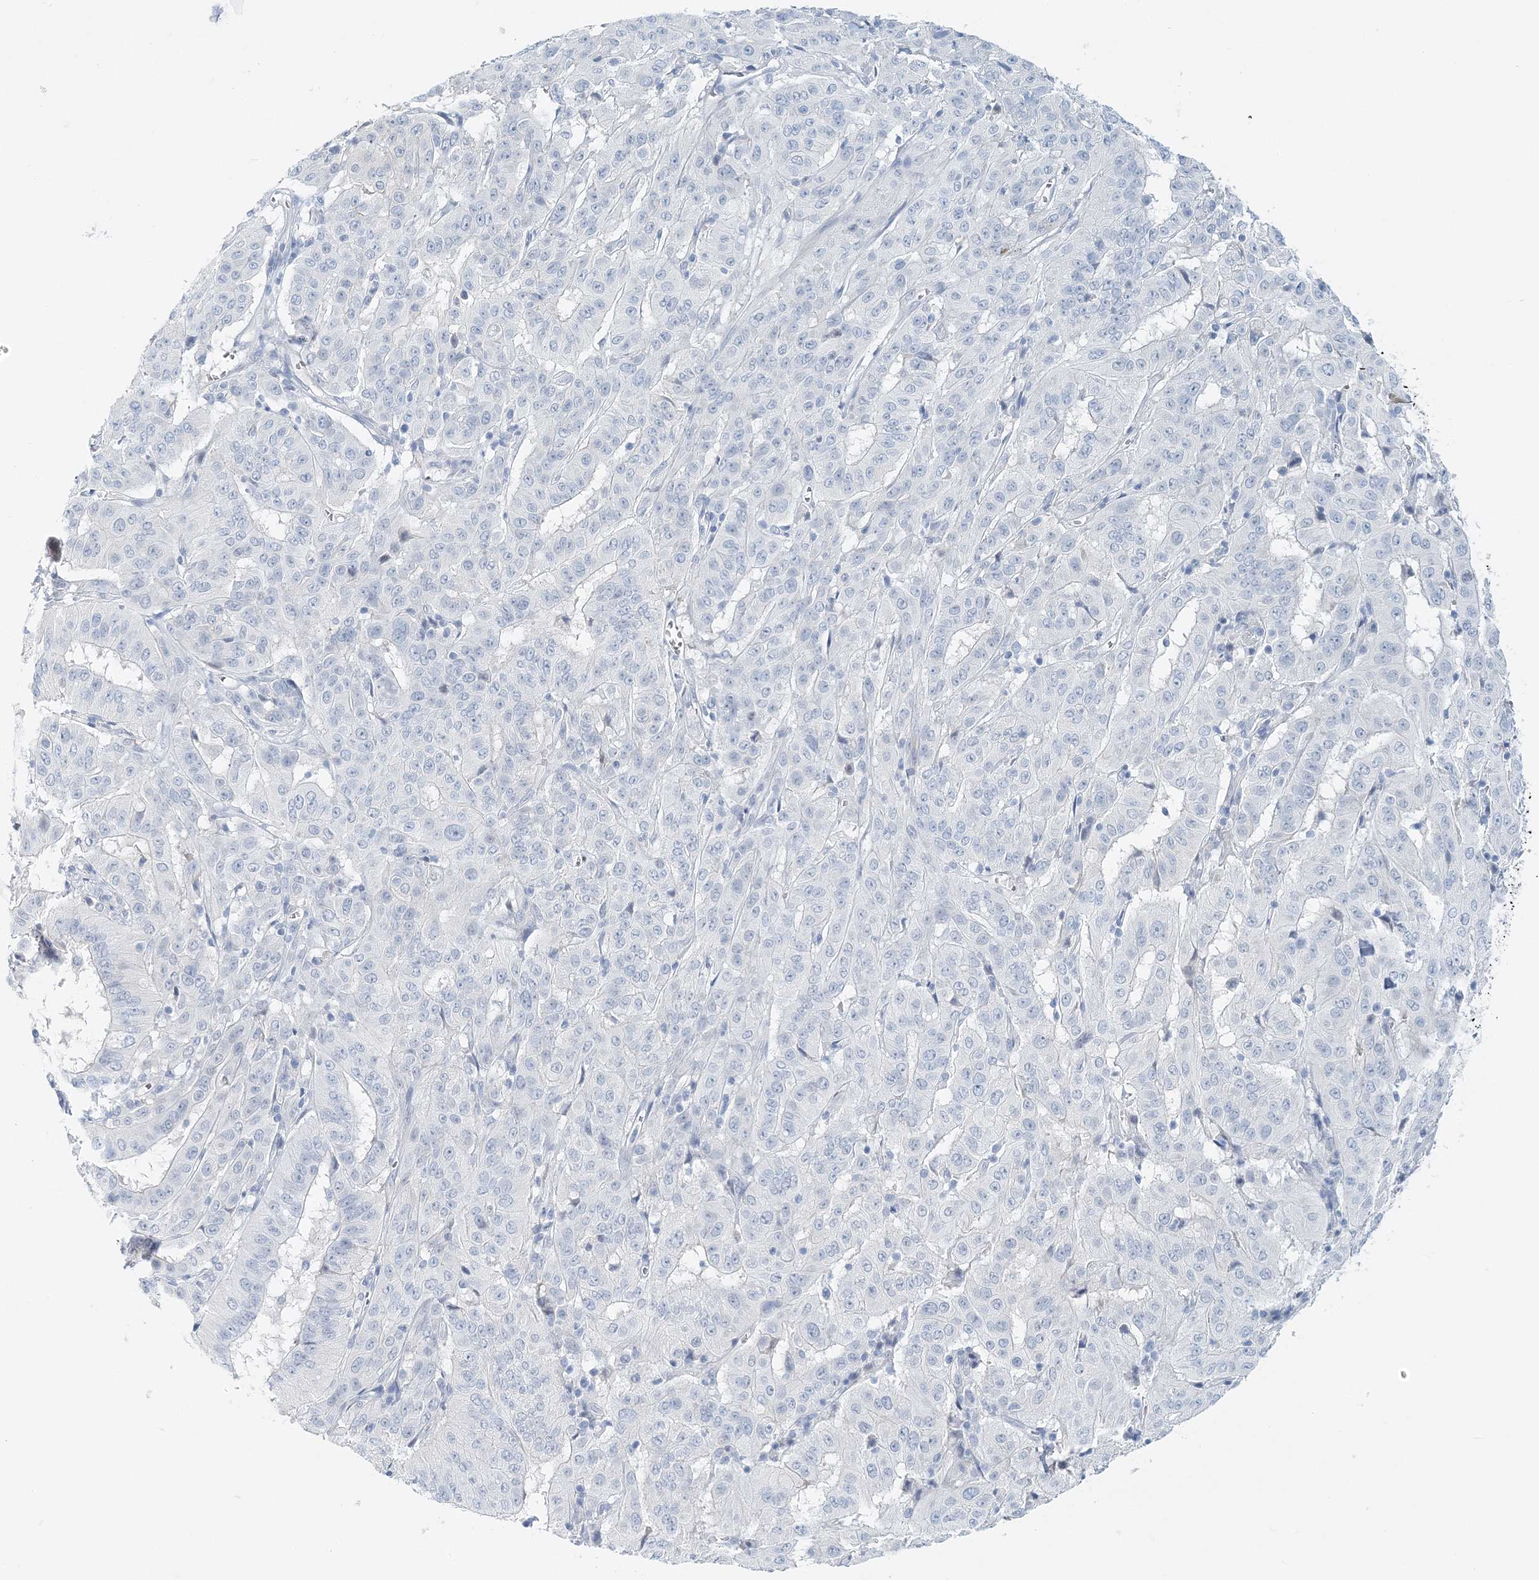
{"staining": {"intensity": "negative", "quantity": "none", "location": "none"}, "tissue": "pancreatic cancer", "cell_type": "Tumor cells", "image_type": "cancer", "snomed": [{"axis": "morphology", "description": "Adenocarcinoma, NOS"}, {"axis": "topography", "description": "Pancreas"}], "caption": "Immunohistochemical staining of human pancreatic cancer exhibits no significant staining in tumor cells. (DAB (3,3'-diaminobenzidine) immunohistochemistry, high magnification).", "gene": "VILL", "patient": {"sex": "male", "age": 63}}